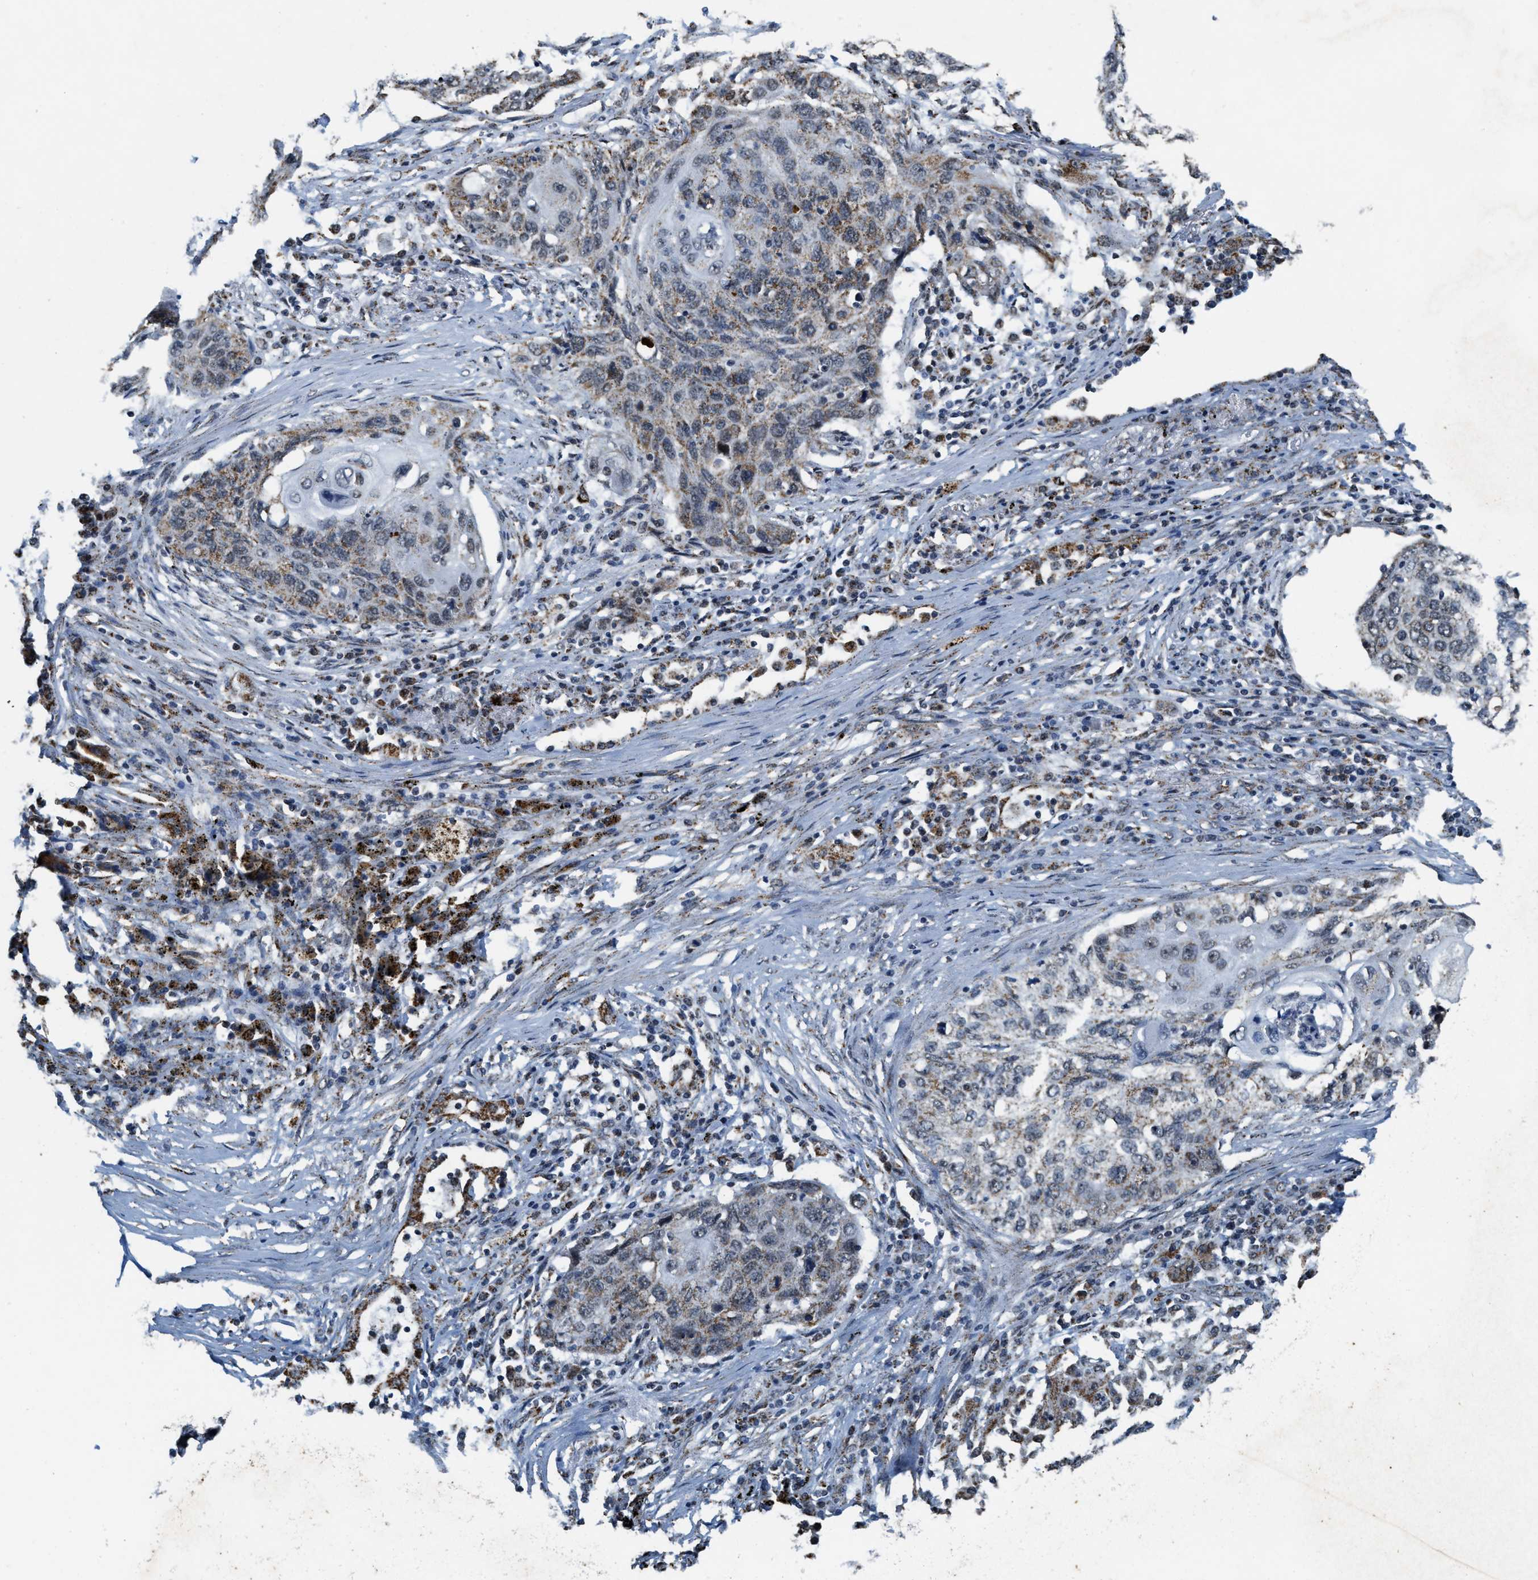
{"staining": {"intensity": "moderate", "quantity": ">75%", "location": "cytoplasmic/membranous"}, "tissue": "lung cancer", "cell_type": "Tumor cells", "image_type": "cancer", "snomed": [{"axis": "morphology", "description": "Squamous cell carcinoma, NOS"}, {"axis": "topography", "description": "Lung"}], "caption": "Protein staining displays moderate cytoplasmic/membranous staining in about >75% of tumor cells in lung cancer.", "gene": "HIBADH", "patient": {"sex": "female", "age": 63}}